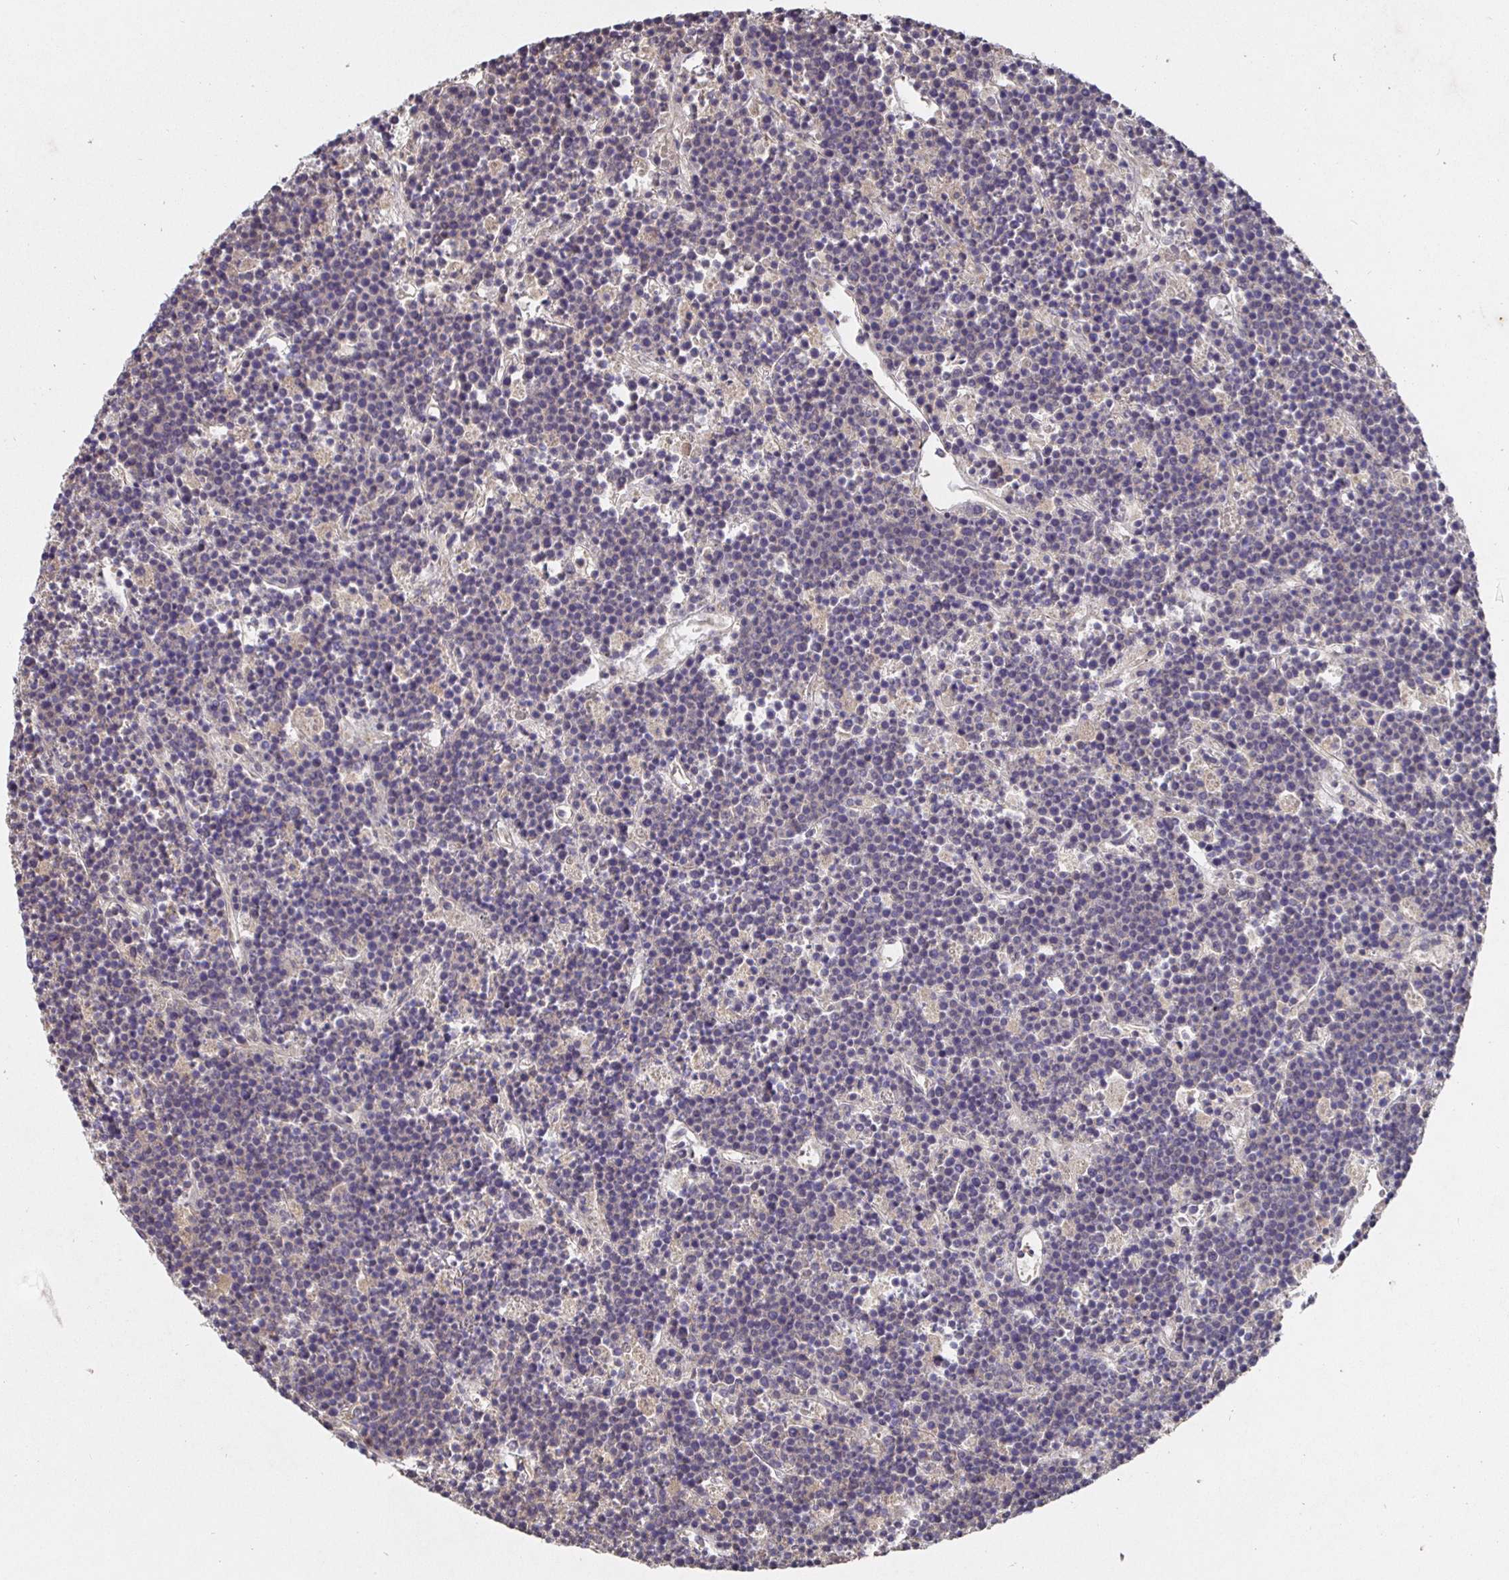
{"staining": {"intensity": "negative", "quantity": "none", "location": "none"}, "tissue": "lymphoma", "cell_type": "Tumor cells", "image_type": "cancer", "snomed": [{"axis": "morphology", "description": "Malignant lymphoma, non-Hodgkin's type, High grade"}, {"axis": "topography", "description": "Ovary"}], "caption": "Immunohistochemistry micrograph of human high-grade malignant lymphoma, non-Hodgkin's type stained for a protein (brown), which reveals no positivity in tumor cells. The staining was performed using DAB (3,3'-diaminobenzidine) to visualize the protein expression in brown, while the nuclei were stained in blue with hematoxylin (Magnification: 20x).", "gene": "SHISA4", "patient": {"sex": "female", "age": 56}}